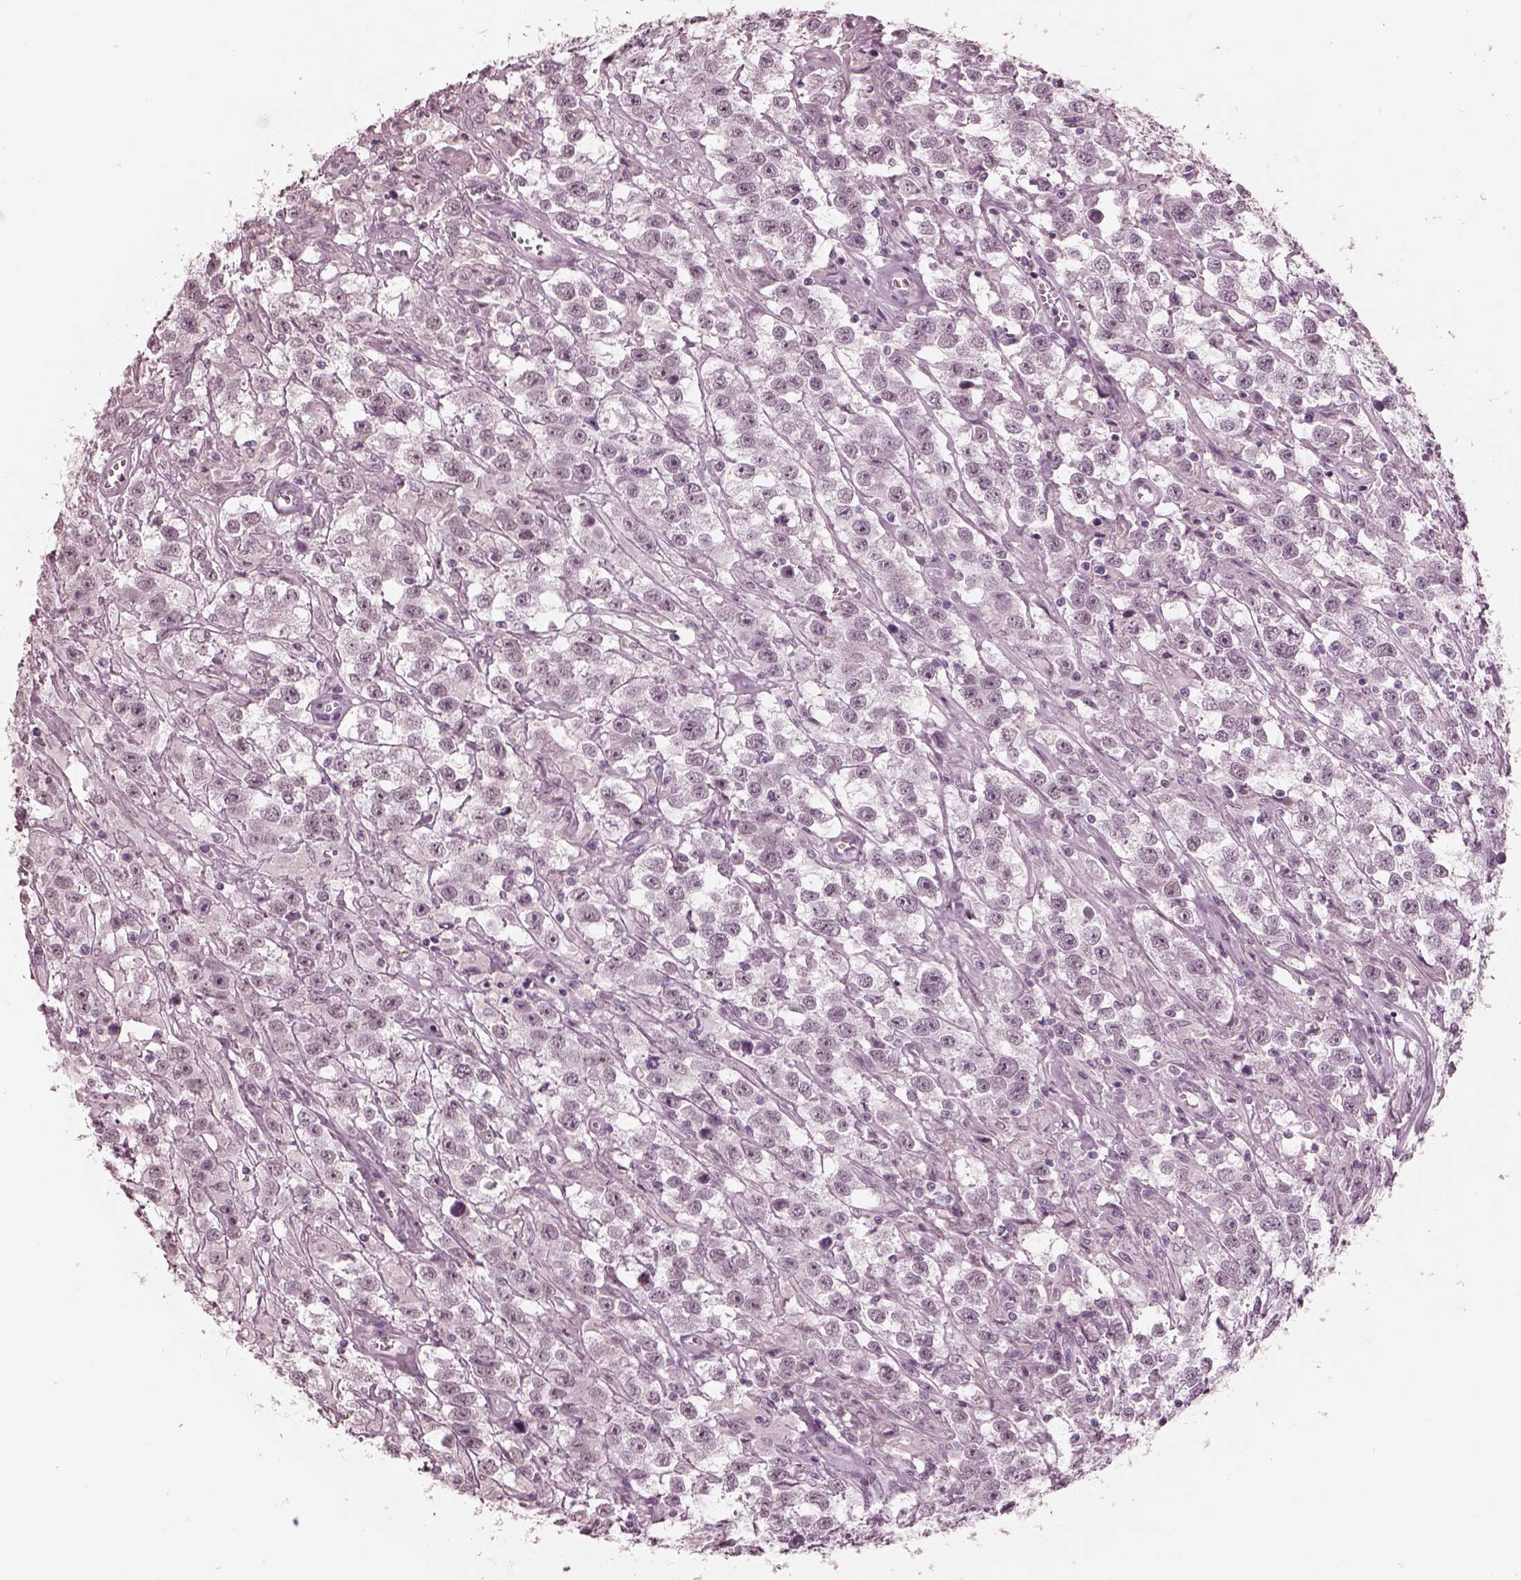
{"staining": {"intensity": "negative", "quantity": "none", "location": "none"}, "tissue": "testis cancer", "cell_type": "Tumor cells", "image_type": "cancer", "snomed": [{"axis": "morphology", "description": "Seminoma, NOS"}, {"axis": "topography", "description": "Testis"}], "caption": "IHC histopathology image of neoplastic tissue: testis seminoma stained with DAB demonstrates no significant protein expression in tumor cells.", "gene": "GARIN4", "patient": {"sex": "male", "age": 43}}